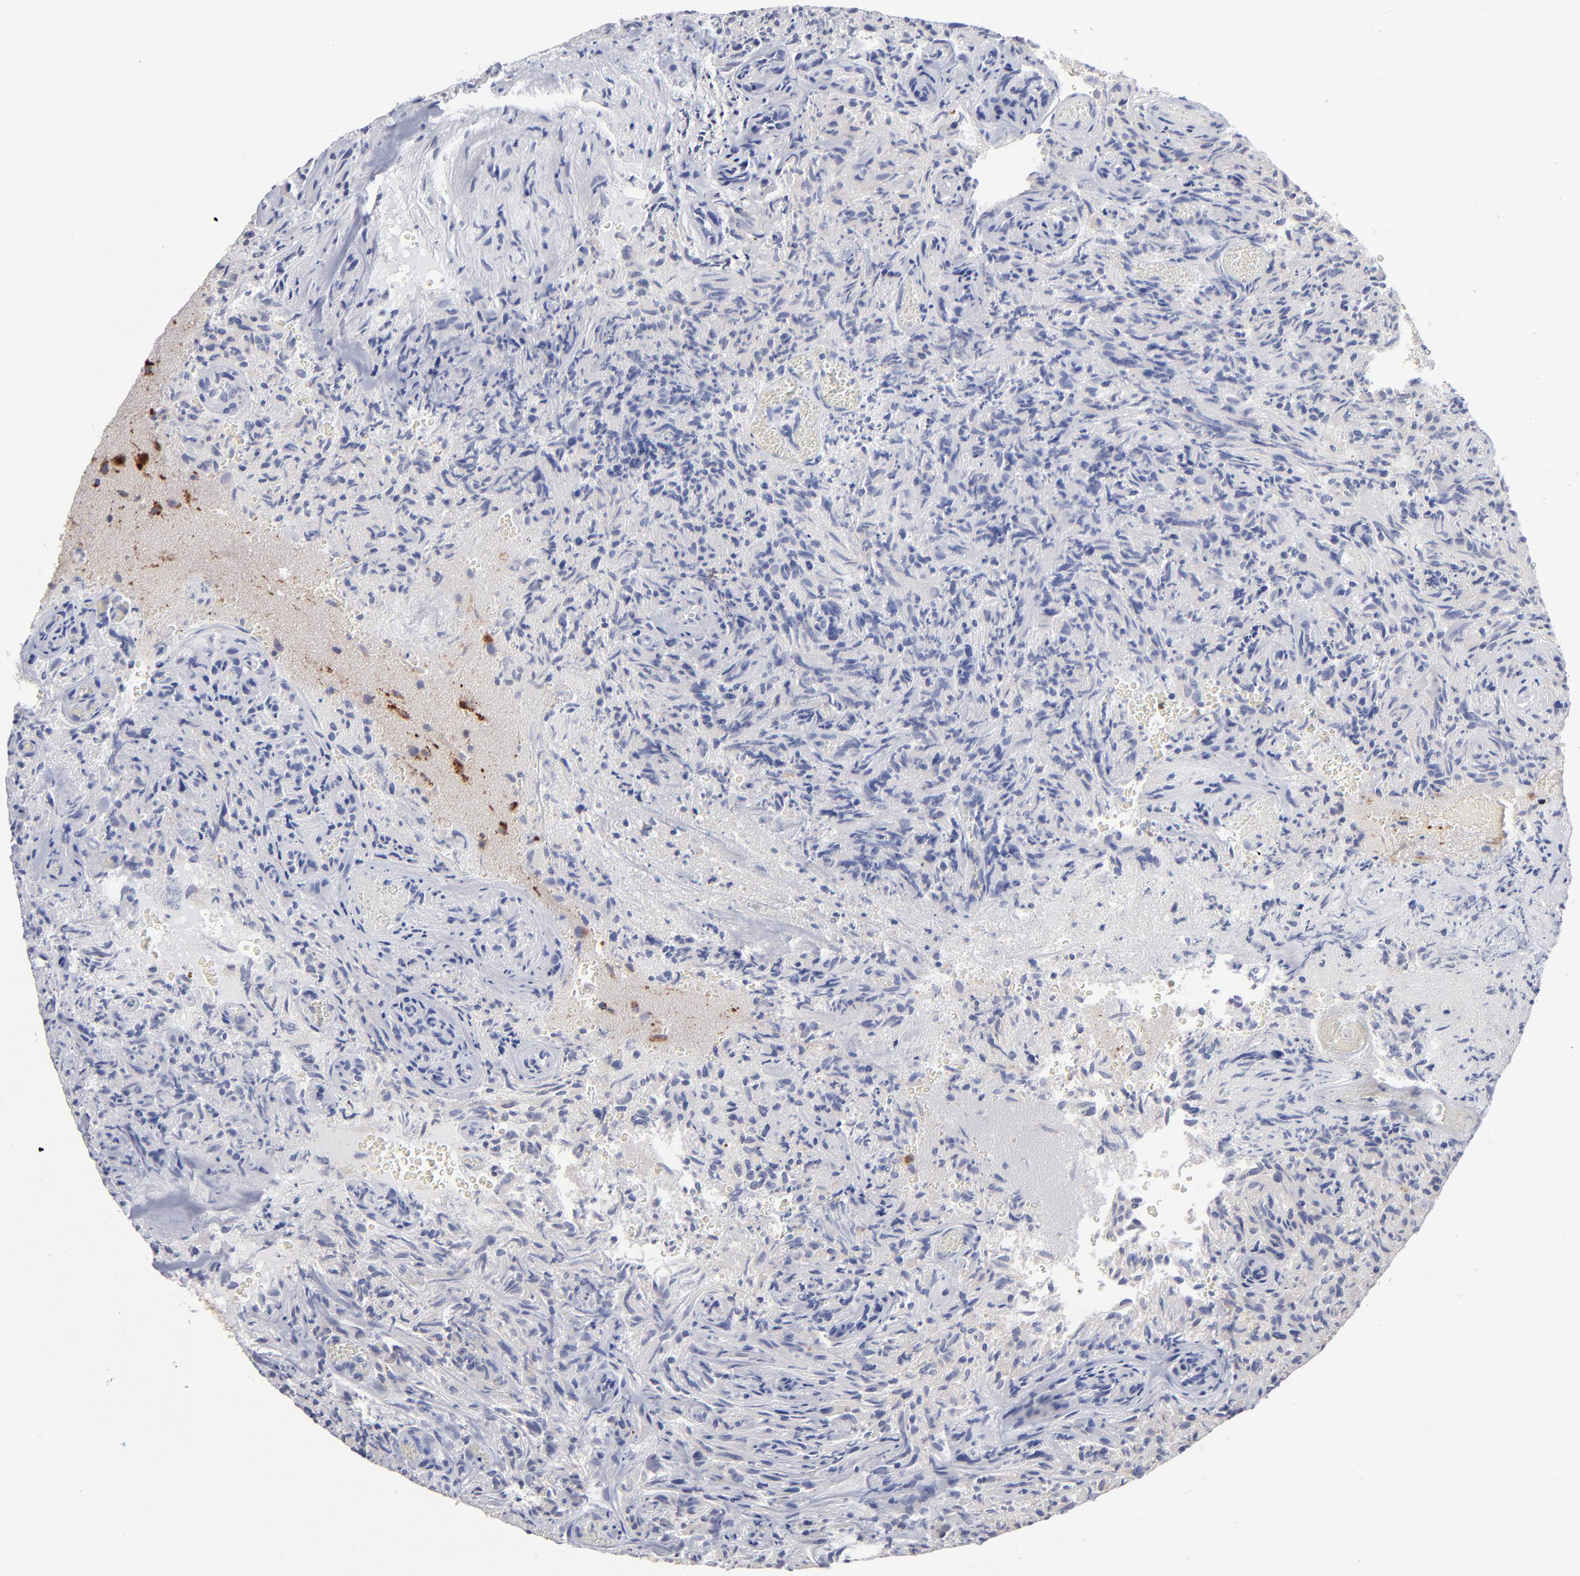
{"staining": {"intensity": "moderate", "quantity": ">75%", "location": "cytoplasmic/membranous"}, "tissue": "glioma", "cell_type": "Tumor cells", "image_type": "cancer", "snomed": [{"axis": "morphology", "description": "Normal tissue, NOS"}, {"axis": "morphology", "description": "Glioma, malignant, High grade"}, {"axis": "topography", "description": "Cerebral cortex"}], "caption": "Immunohistochemistry (IHC) (DAB (3,3'-diaminobenzidine)) staining of human high-grade glioma (malignant) exhibits moderate cytoplasmic/membranous protein staining in approximately >75% of tumor cells.", "gene": "RRAGB", "patient": {"sex": "male", "age": 75}}